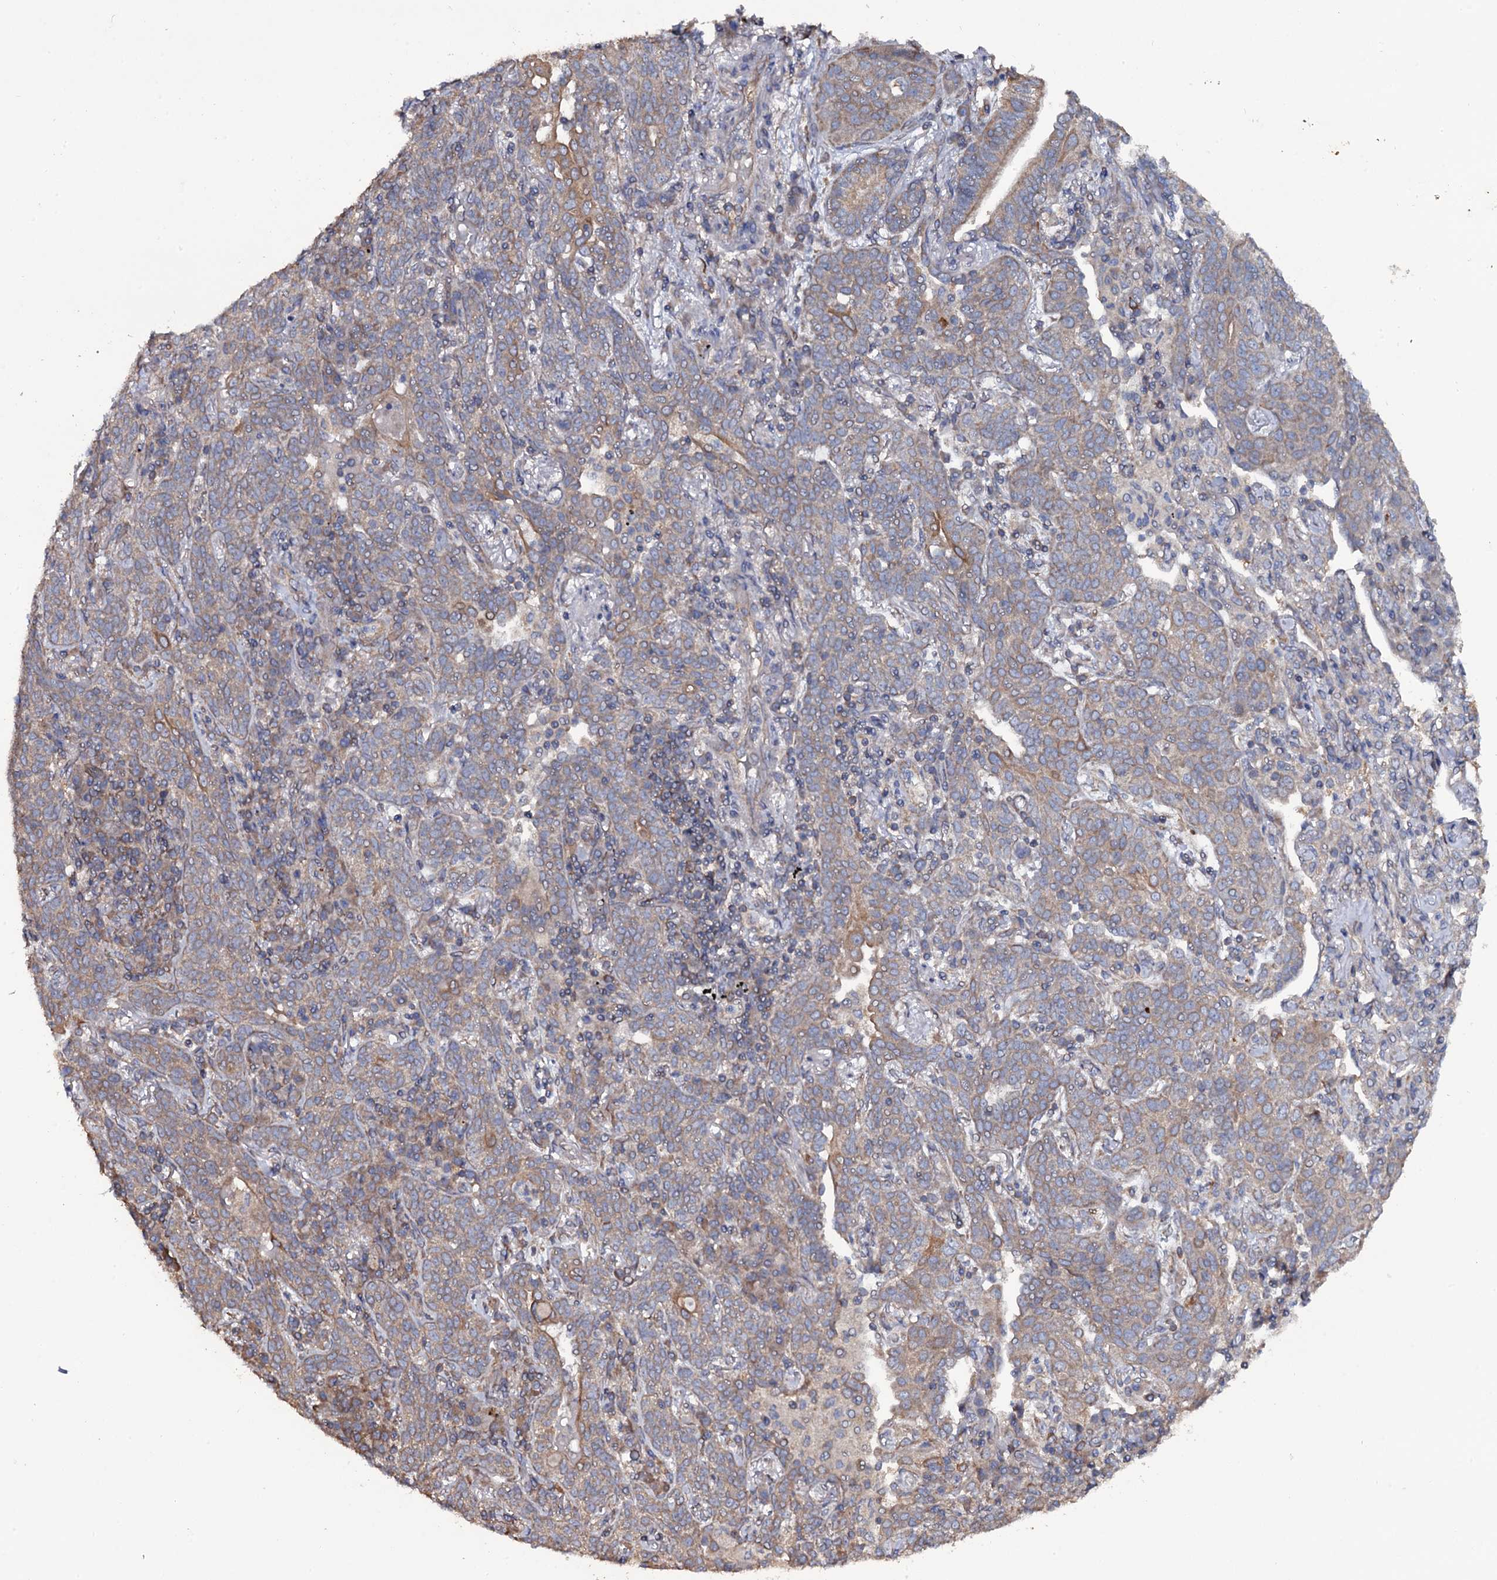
{"staining": {"intensity": "moderate", "quantity": "25%-75%", "location": "cytoplasmic/membranous"}, "tissue": "lung cancer", "cell_type": "Tumor cells", "image_type": "cancer", "snomed": [{"axis": "morphology", "description": "Squamous cell carcinoma, NOS"}, {"axis": "topography", "description": "Lung"}], "caption": "High-magnification brightfield microscopy of lung cancer stained with DAB (3,3'-diaminobenzidine) (brown) and counterstained with hematoxylin (blue). tumor cells exhibit moderate cytoplasmic/membranous expression is present in about25%-75% of cells. (DAB (3,3'-diaminobenzidine) = brown stain, brightfield microscopy at high magnification).", "gene": "TTC23", "patient": {"sex": "female", "age": 70}}